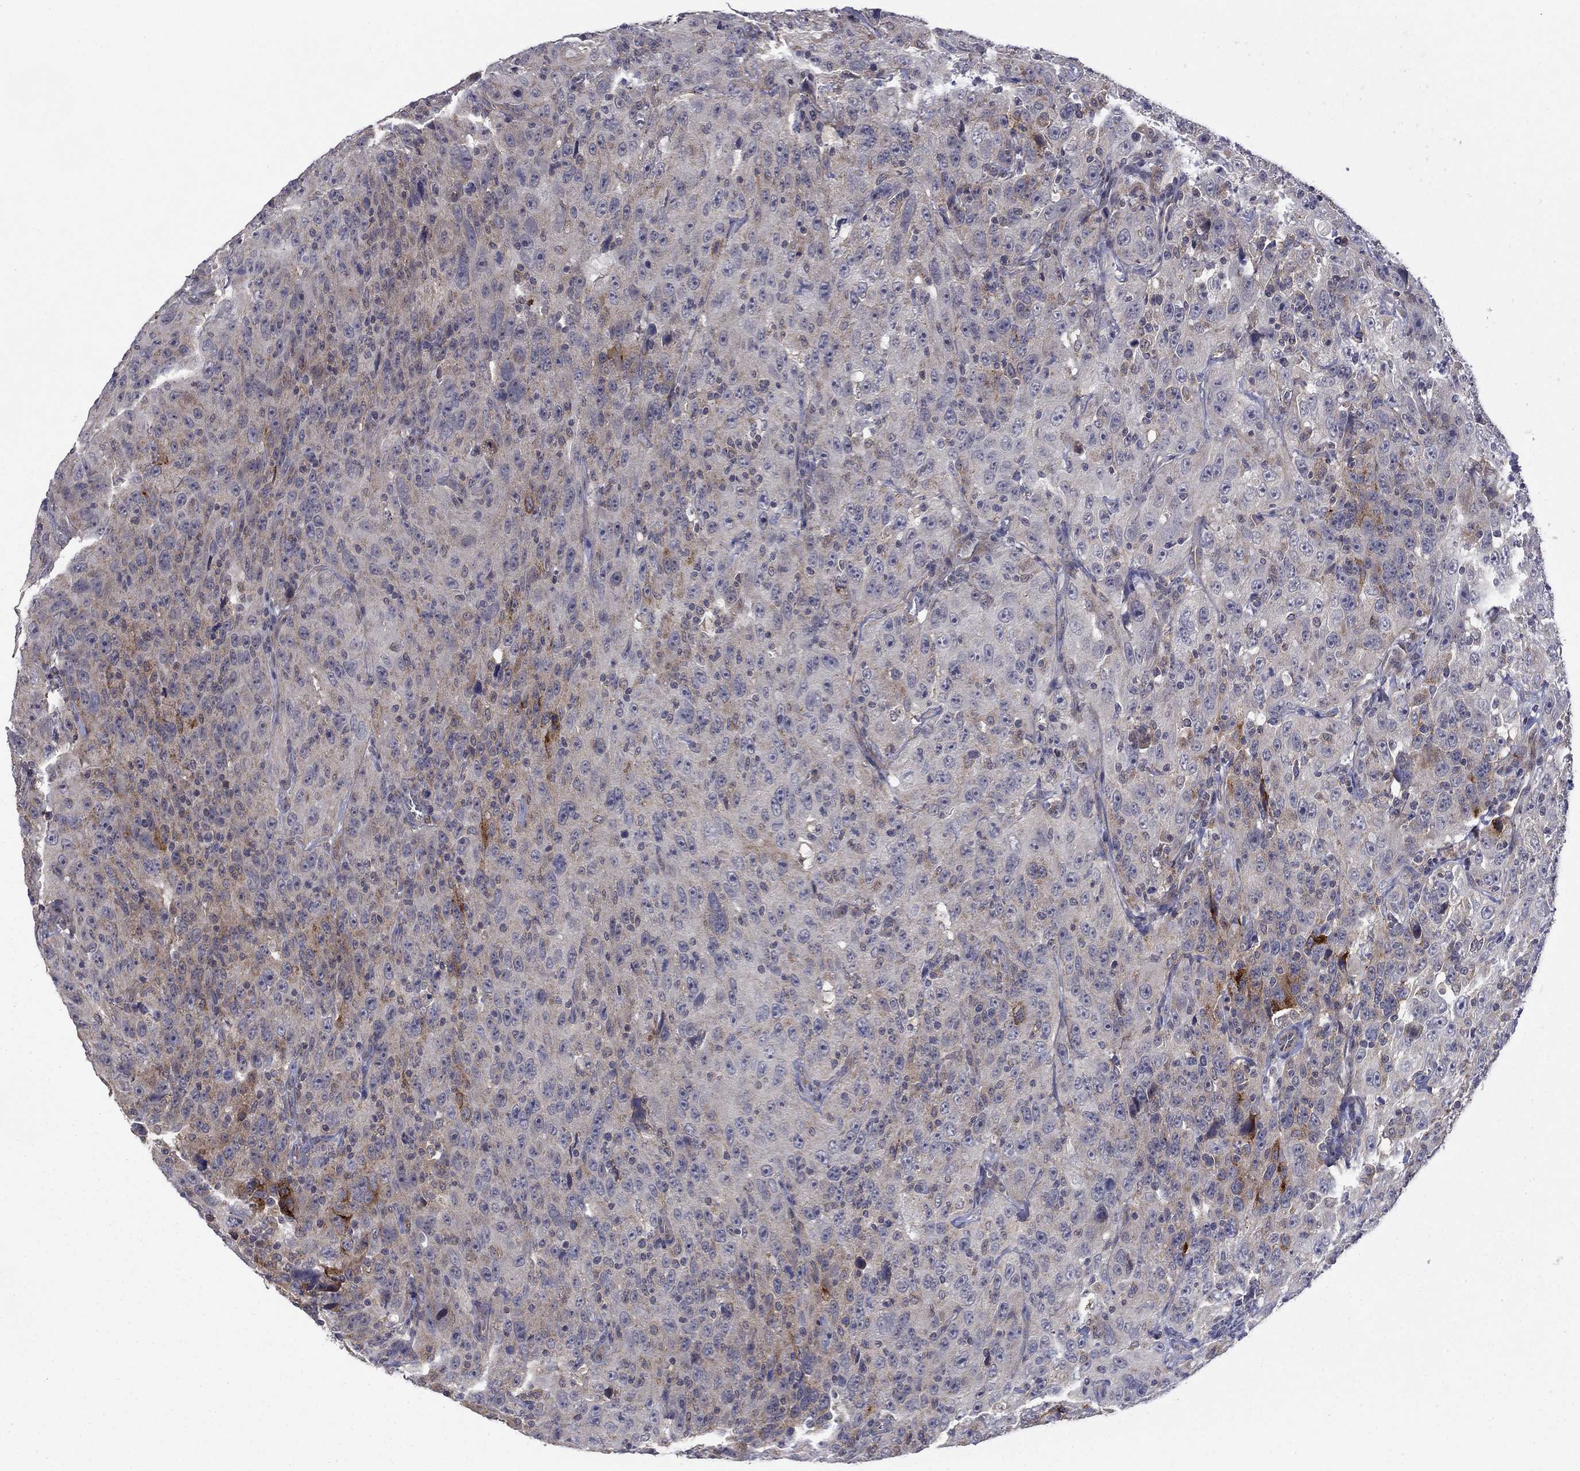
{"staining": {"intensity": "negative", "quantity": "none", "location": "none"}, "tissue": "urothelial cancer", "cell_type": "Tumor cells", "image_type": "cancer", "snomed": [{"axis": "morphology", "description": "Urothelial carcinoma, NOS"}, {"axis": "morphology", "description": "Urothelial carcinoma, High grade"}, {"axis": "topography", "description": "Urinary bladder"}], "caption": "Urothelial cancer stained for a protein using immunohistochemistry (IHC) demonstrates no expression tumor cells.", "gene": "DOP1B", "patient": {"sex": "female", "age": 73}}